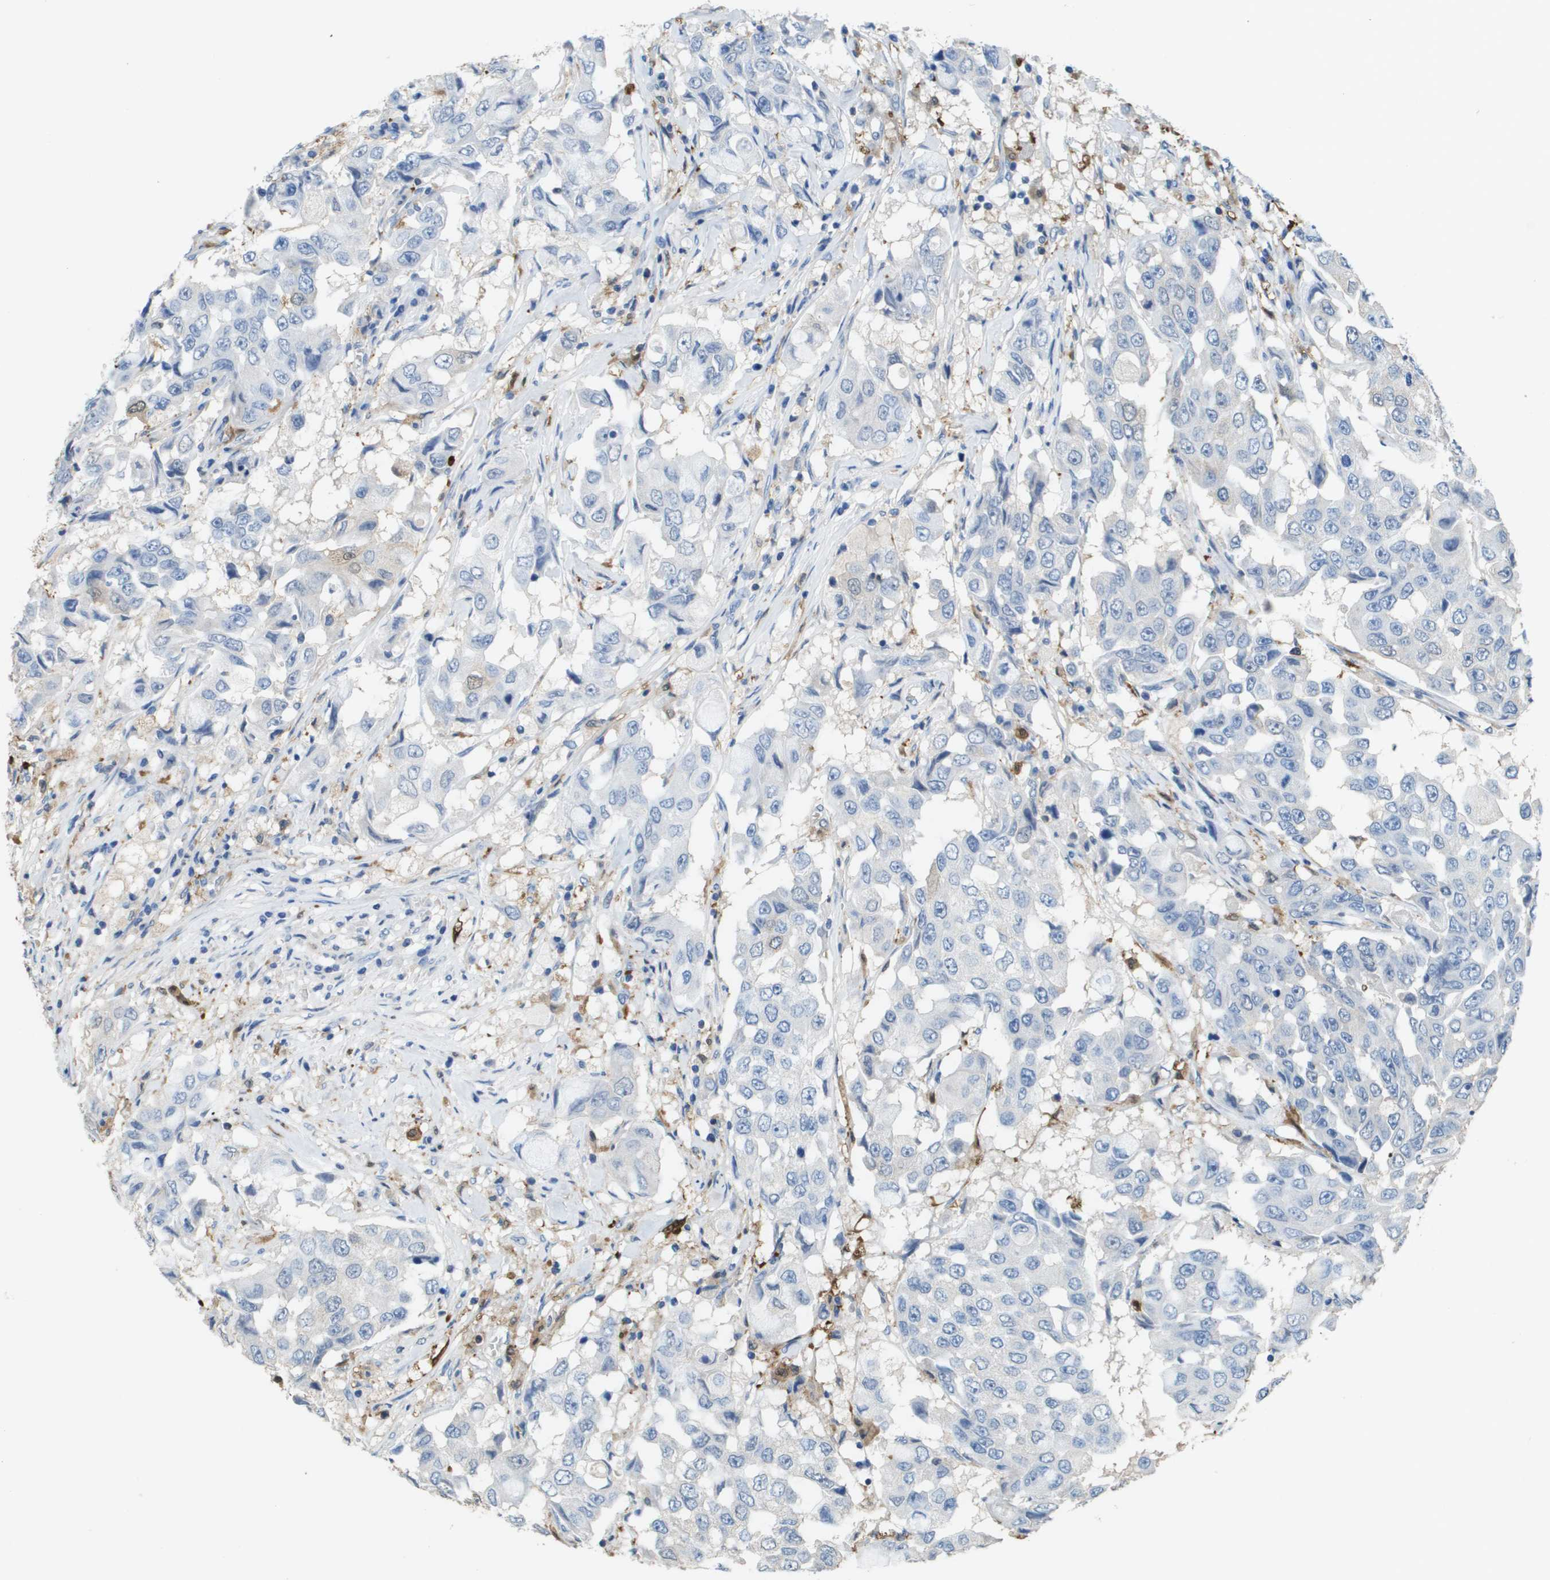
{"staining": {"intensity": "negative", "quantity": "none", "location": "none"}, "tissue": "breast cancer", "cell_type": "Tumor cells", "image_type": "cancer", "snomed": [{"axis": "morphology", "description": "Duct carcinoma"}, {"axis": "topography", "description": "Breast"}], "caption": "There is no significant expression in tumor cells of infiltrating ductal carcinoma (breast). (Brightfield microscopy of DAB (3,3'-diaminobenzidine) IHC at high magnification).", "gene": "FABP5", "patient": {"sex": "female", "age": 27}}